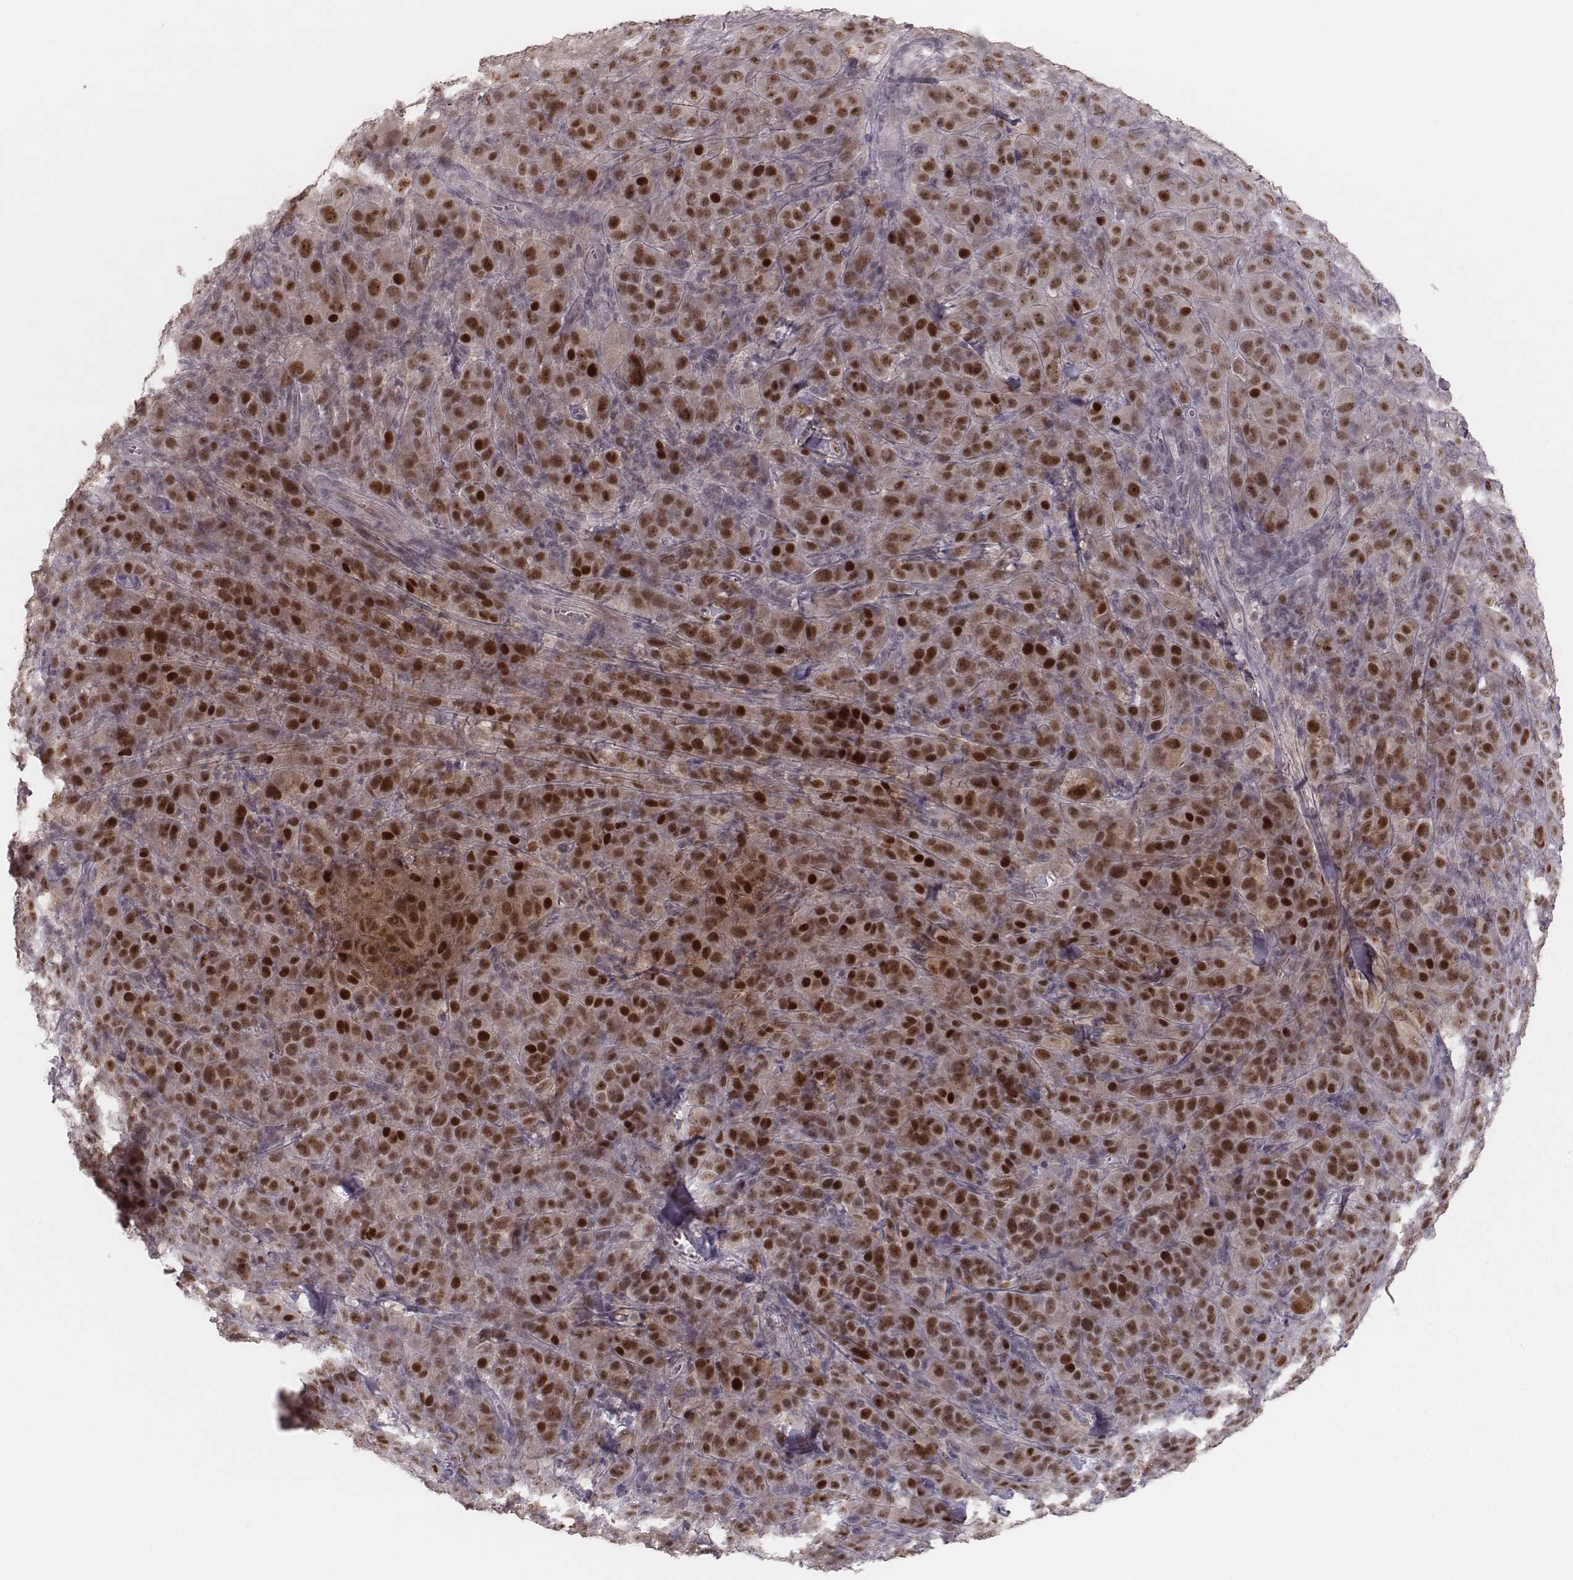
{"staining": {"intensity": "strong", "quantity": ">75%", "location": "nuclear"}, "tissue": "melanoma", "cell_type": "Tumor cells", "image_type": "cancer", "snomed": [{"axis": "morphology", "description": "Malignant melanoma, NOS"}, {"axis": "topography", "description": "Skin"}], "caption": "Protein staining of malignant melanoma tissue displays strong nuclear staining in about >75% of tumor cells.", "gene": "FAM13B", "patient": {"sex": "female", "age": 87}}